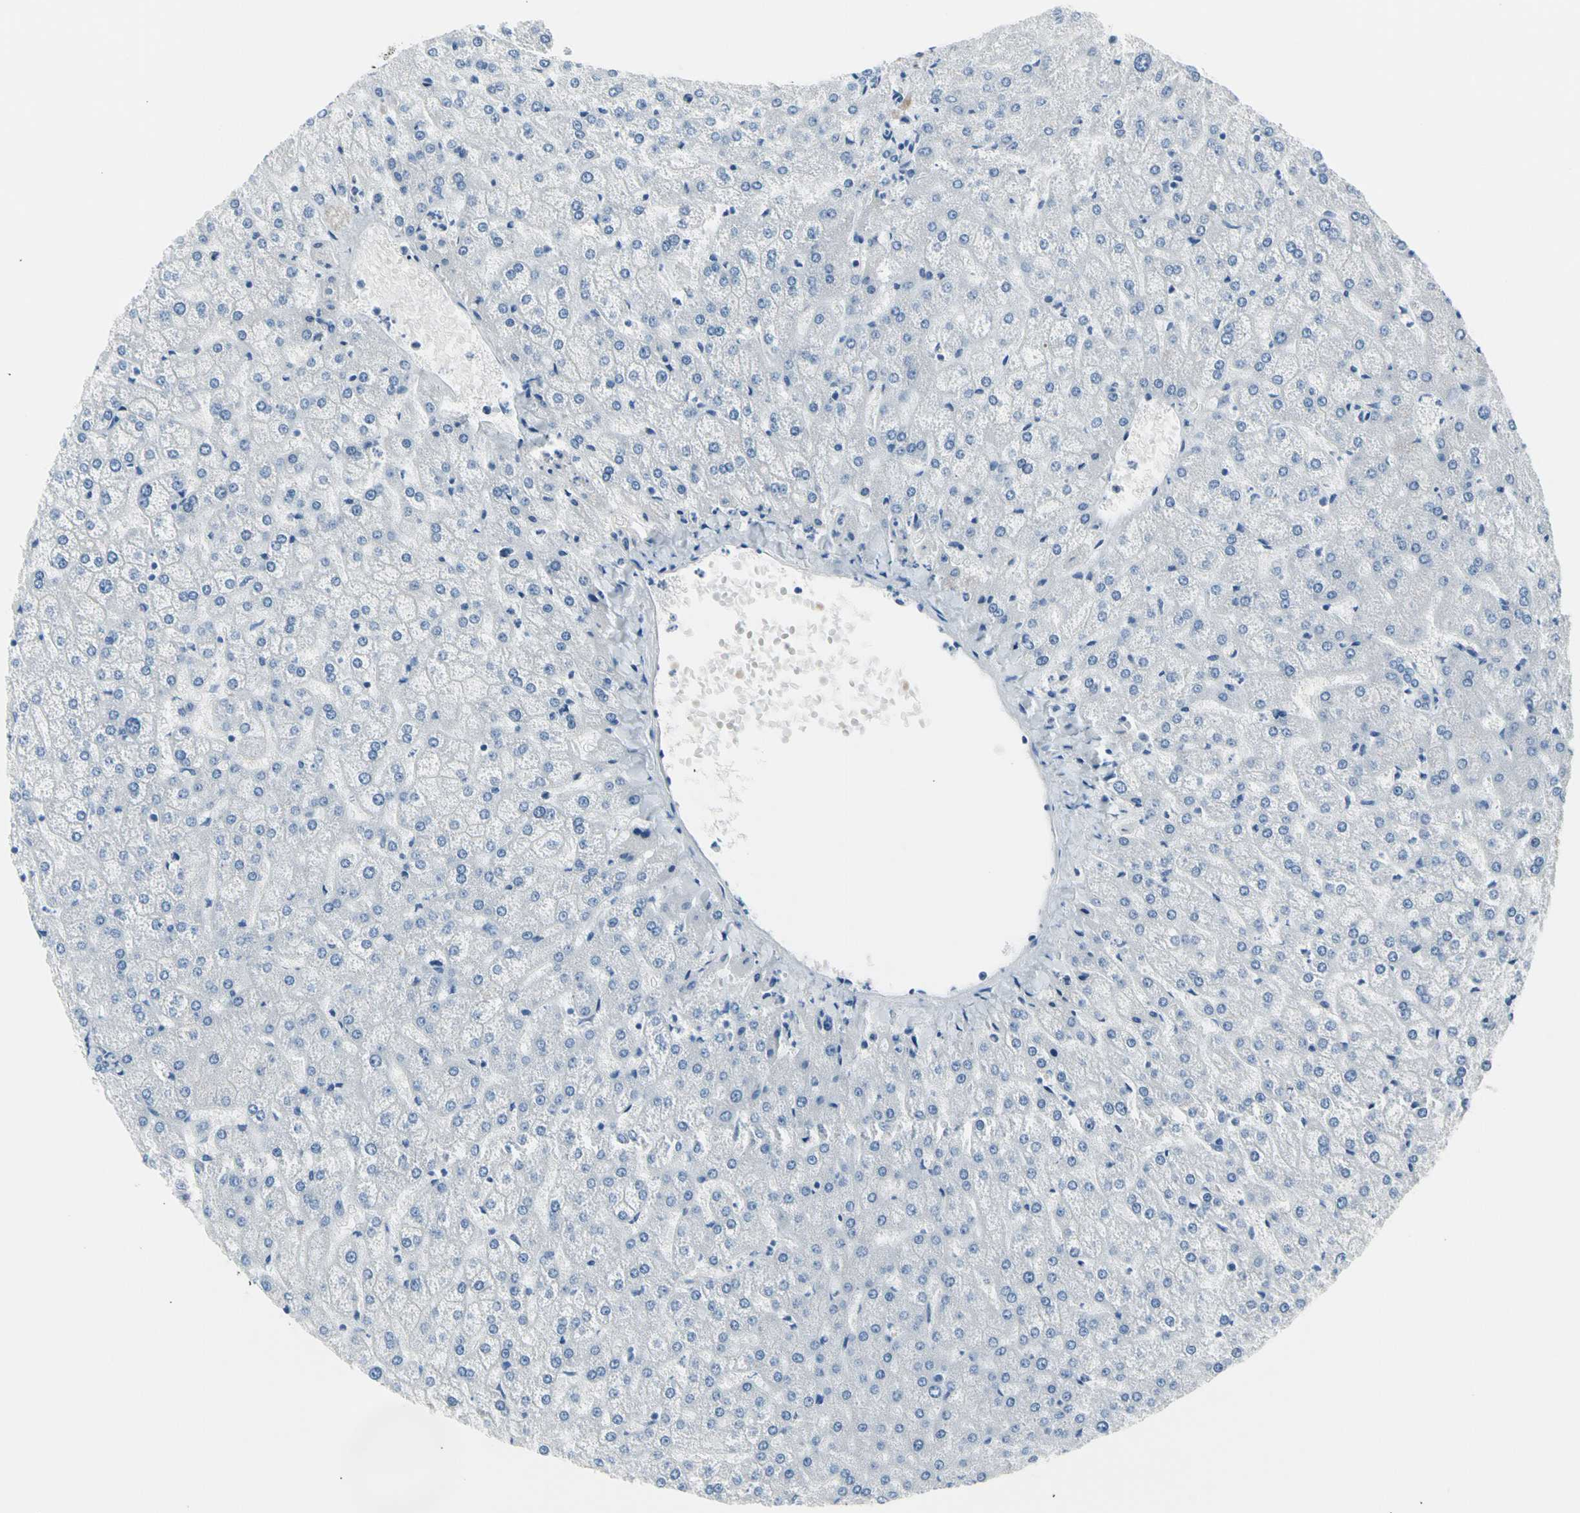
{"staining": {"intensity": "negative", "quantity": "none", "location": "none"}, "tissue": "liver", "cell_type": "Cholangiocytes", "image_type": "normal", "snomed": [{"axis": "morphology", "description": "Normal tissue, NOS"}, {"axis": "topography", "description": "Liver"}], "caption": "Liver was stained to show a protein in brown. There is no significant positivity in cholangiocytes. Nuclei are stained in blue.", "gene": "TPO", "patient": {"sex": "female", "age": 32}}